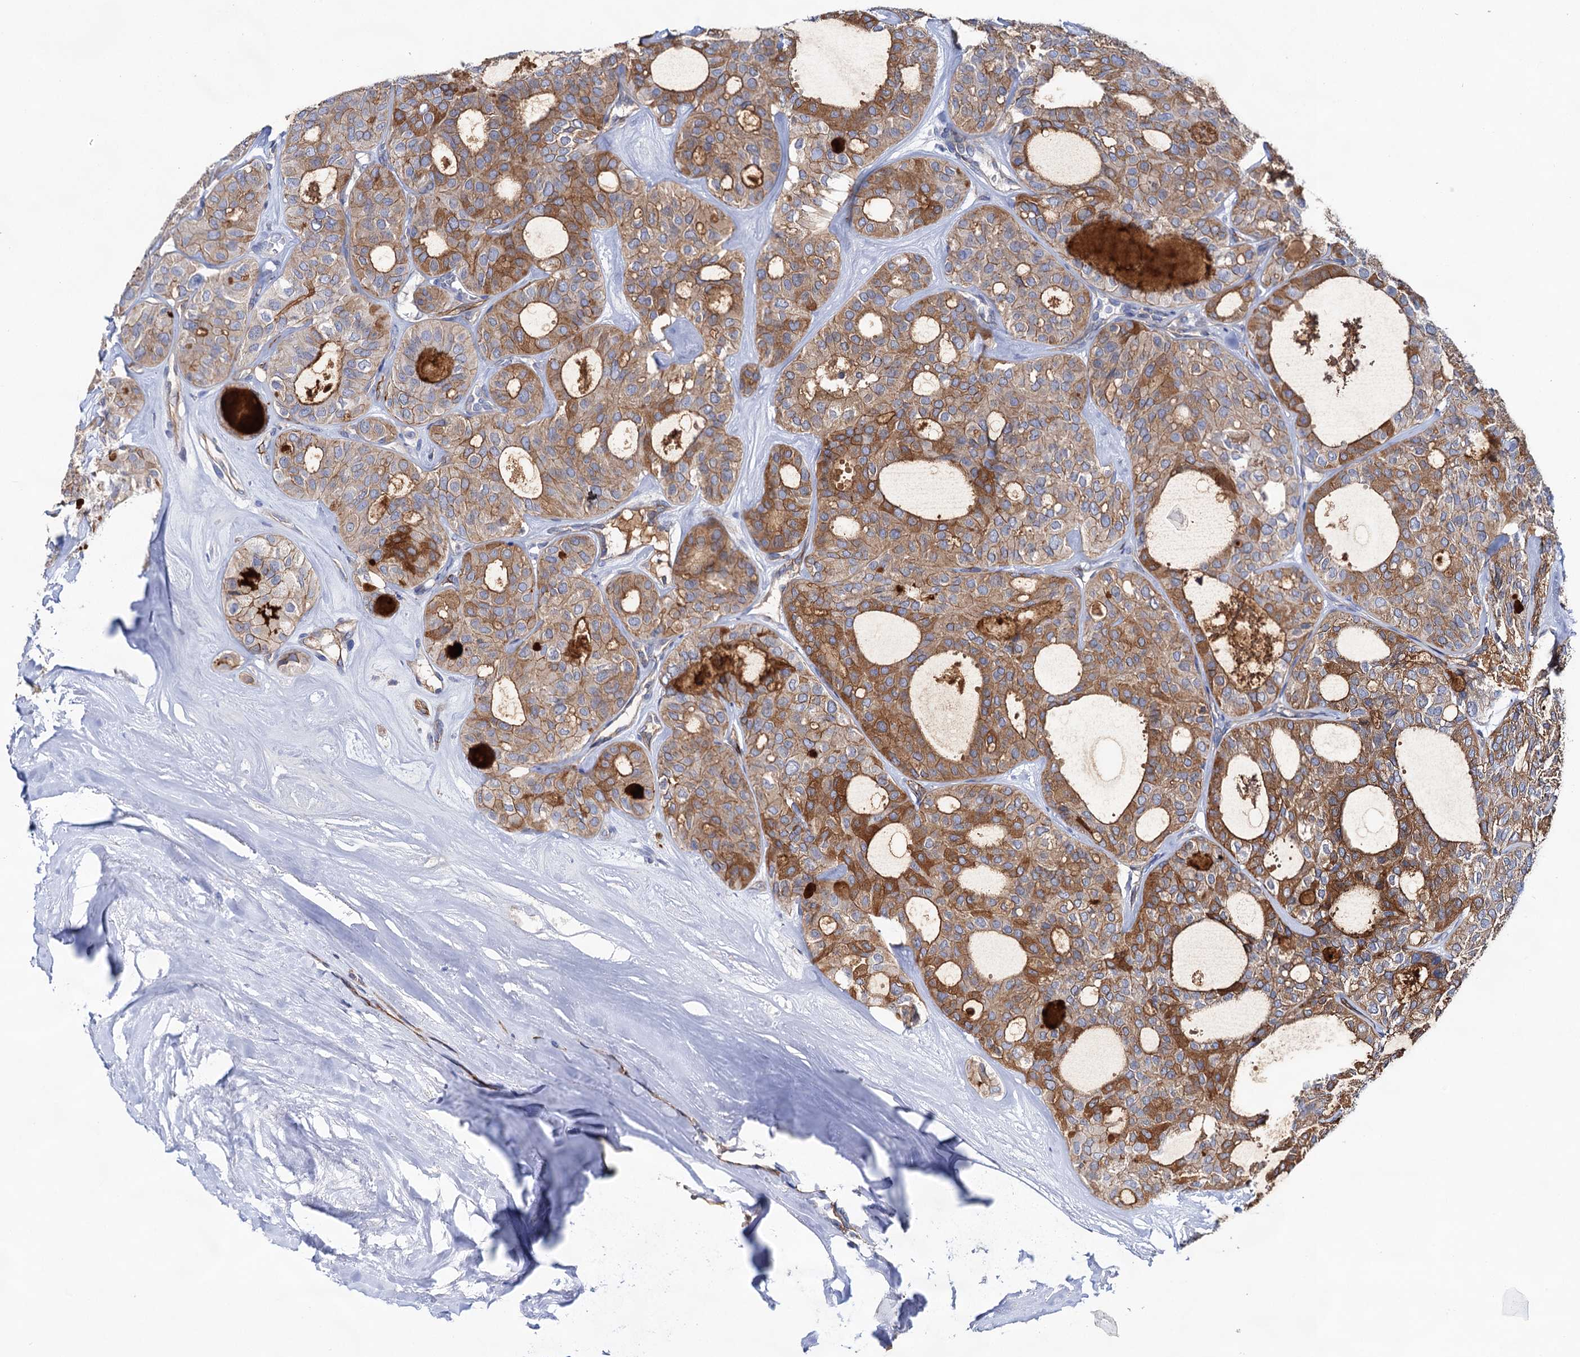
{"staining": {"intensity": "moderate", "quantity": ">75%", "location": "cytoplasmic/membranous"}, "tissue": "thyroid cancer", "cell_type": "Tumor cells", "image_type": "cancer", "snomed": [{"axis": "morphology", "description": "Follicular adenoma carcinoma, NOS"}, {"axis": "topography", "description": "Thyroid gland"}], "caption": "Protein analysis of thyroid cancer tissue displays moderate cytoplasmic/membranous expression in about >75% of tumor cells.", "gene": "ABLIM1", "patient": {"sex": "male", "age": 75}}